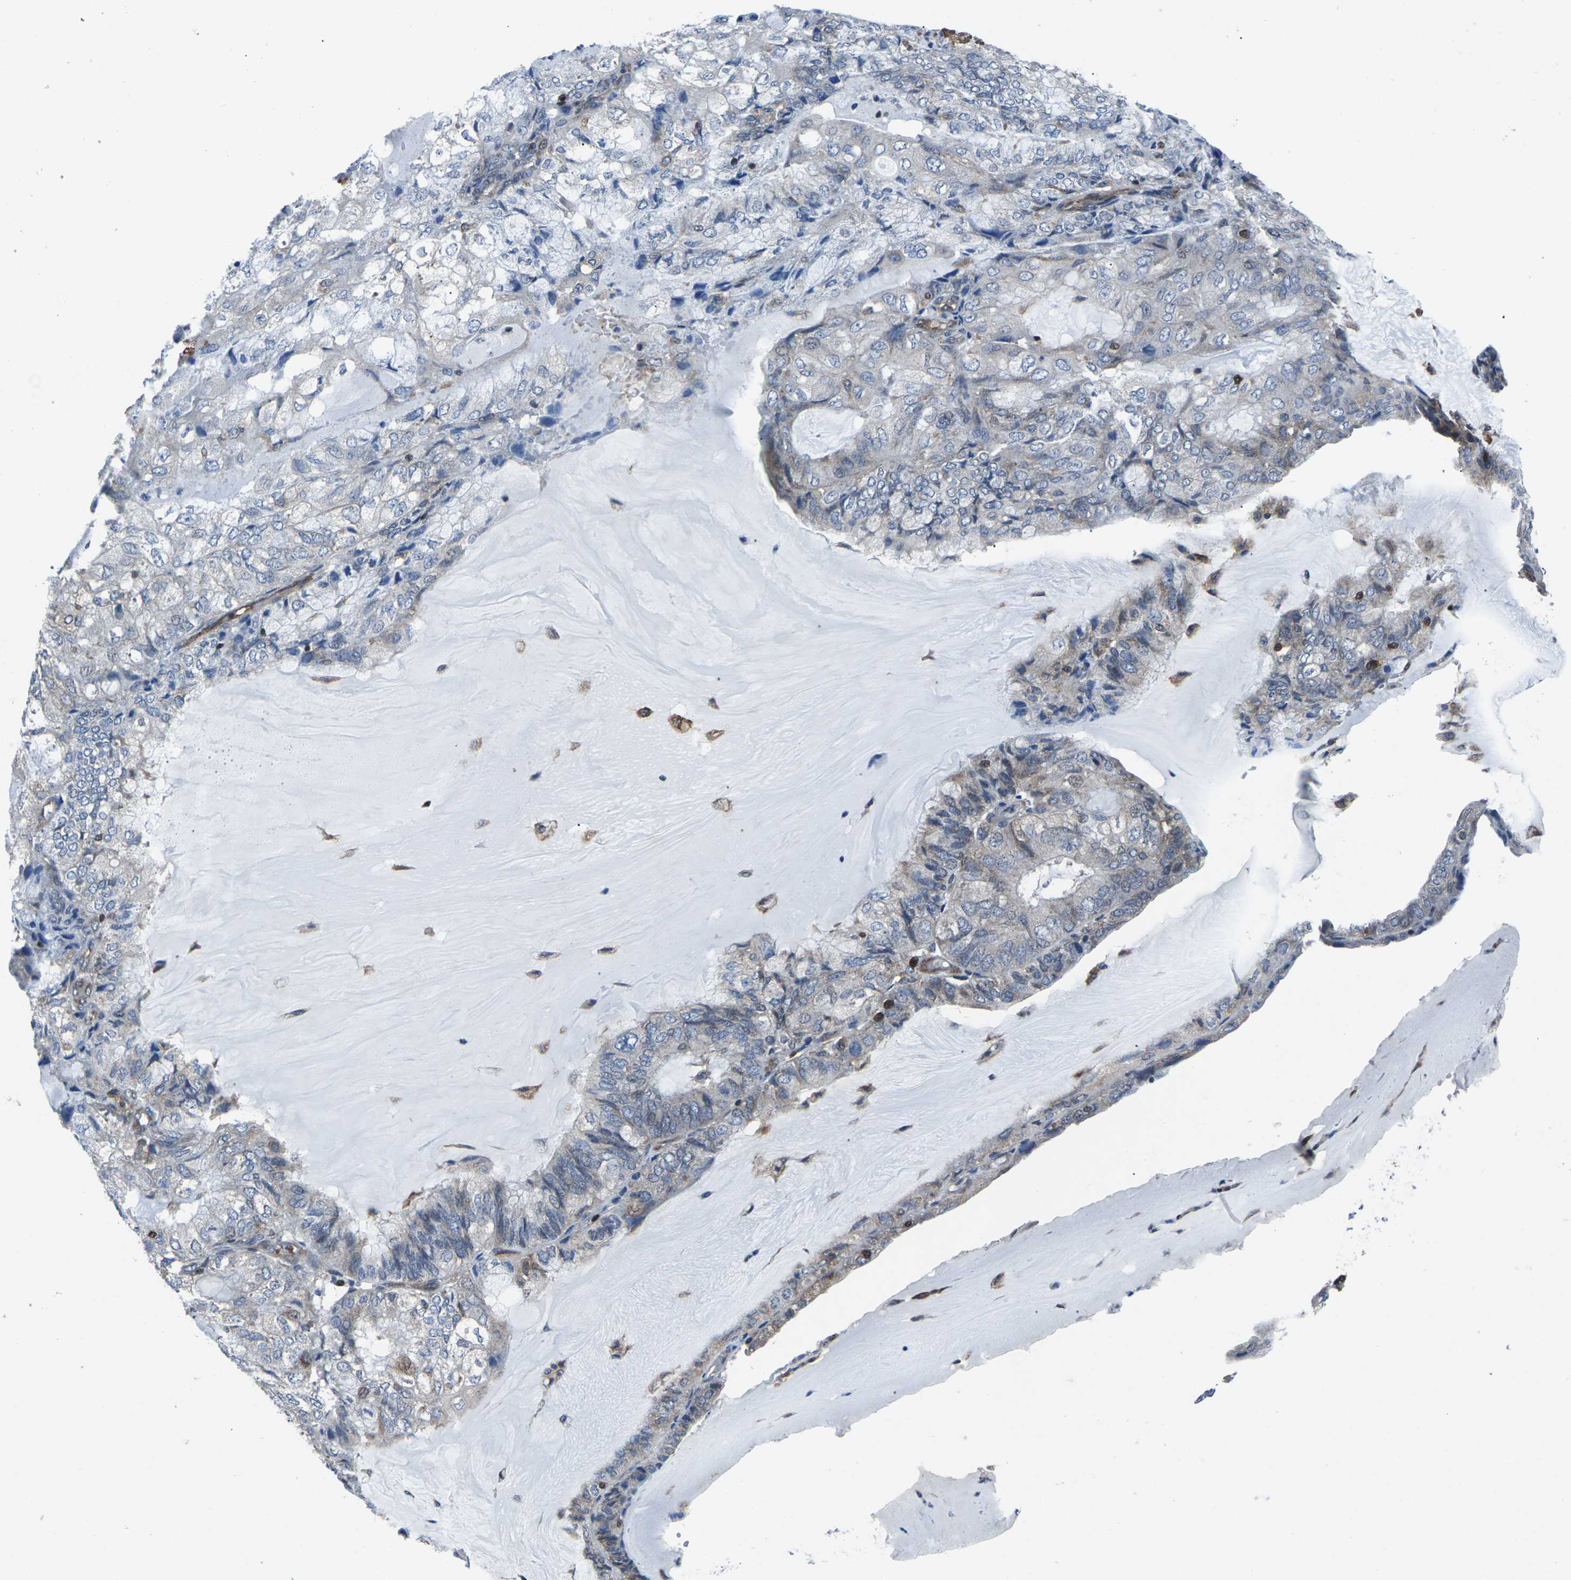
{"staining": {"intensity": "weak", "quantity": "<25%", "location": "cytoplasmic/membranous"}, "tissue": "endometrial cancer", "cell_type": "Tumor cells", "image_type": "cancer", "snomed": [{"axis": "morphology", "description": "Adenocarcinoma, NOS"}, {"axis": "topography", "description": "Endometrium"}], "caption": "Immunohistochemistry image of neoplastic tissue: human endometrial cancer stained with DAB reveals no significant protein positivity in tumor cells.", "gene": "STAT4", "patient": {"sex": "female", "age": 81}}